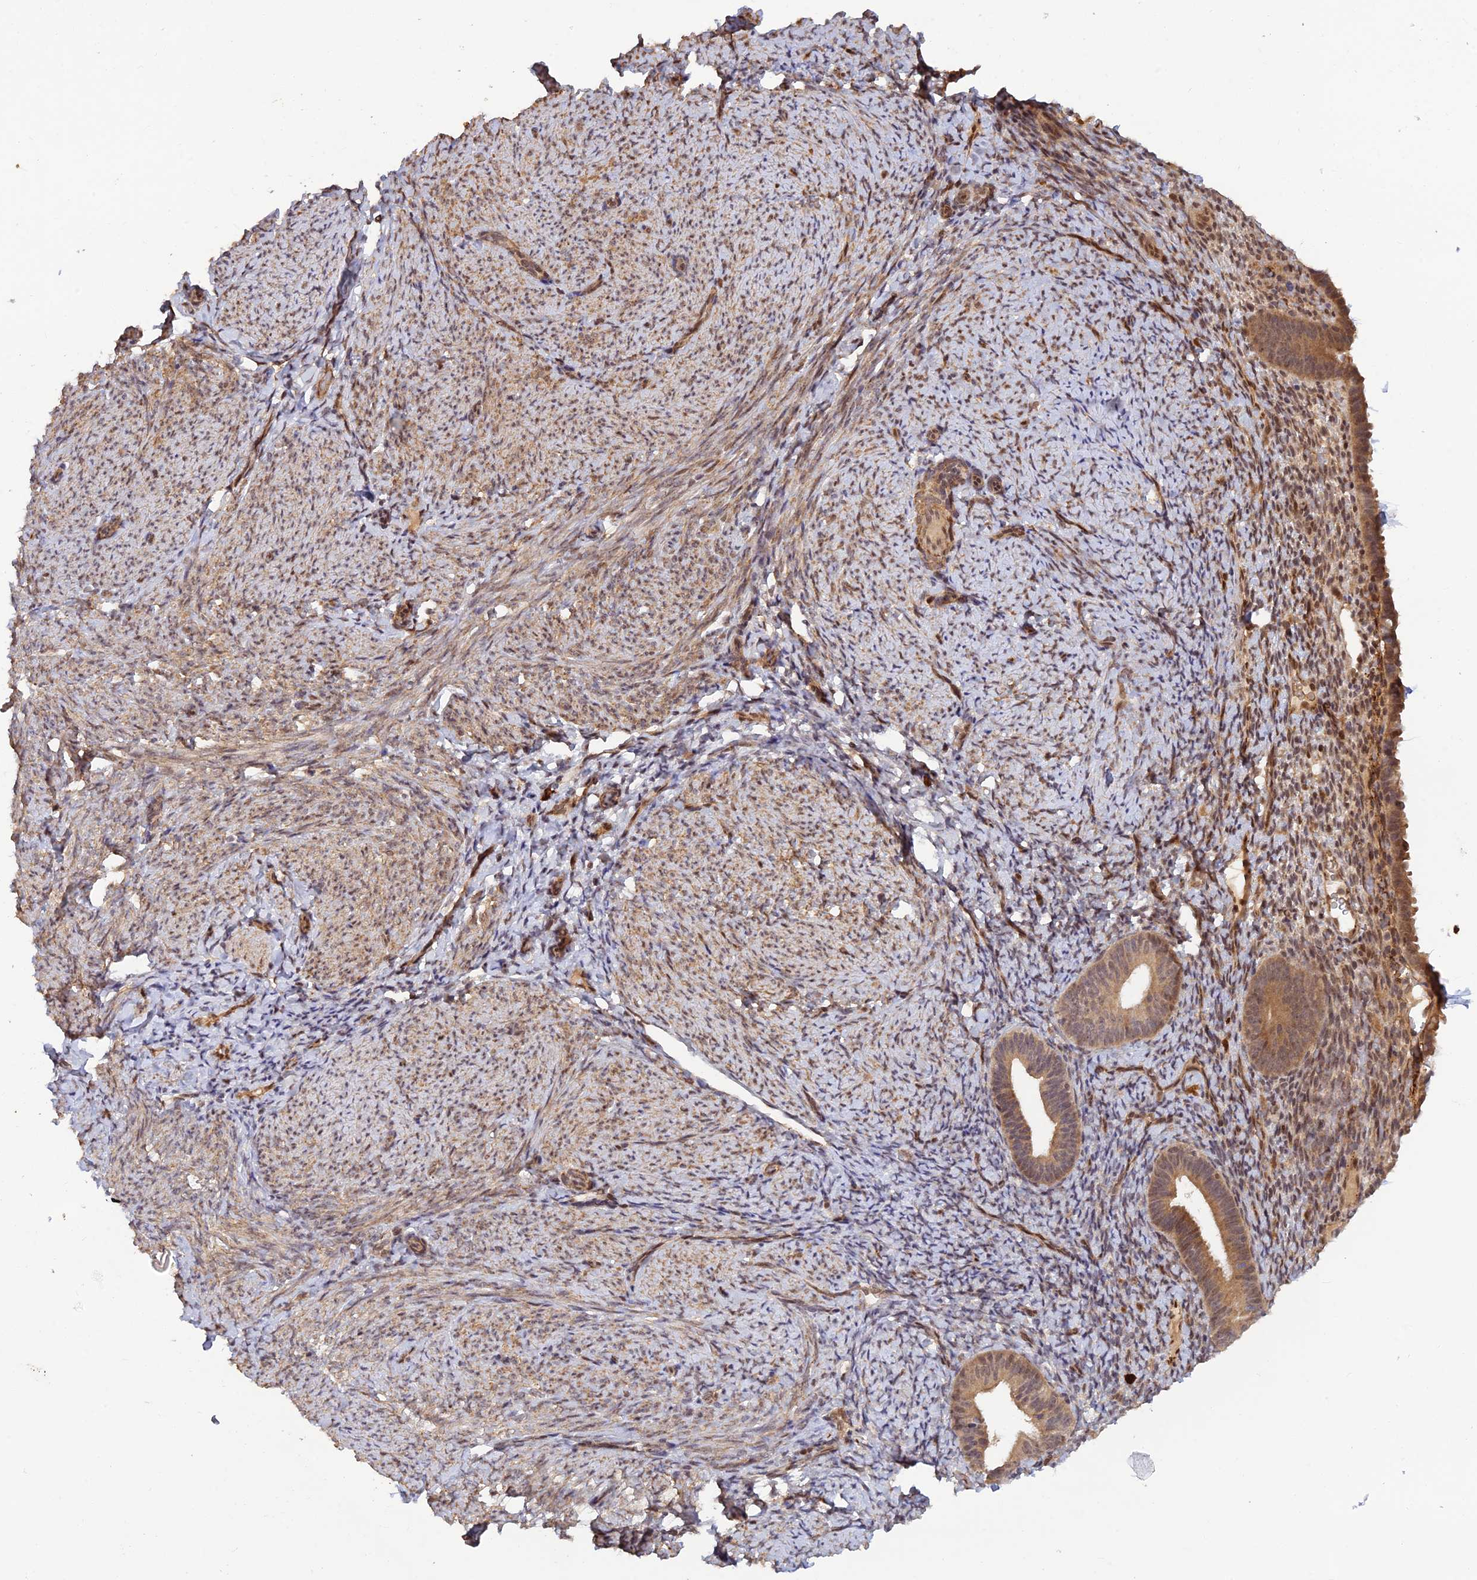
{"staining": {"intensity": "negative", "quantity": "none", "location": "none"}, "tissue": "endometrium", "cell_type": "Cells in endometrial stroma", "image_type": "normal", "snomed": [{"axis": "morphology", "description": "Normal tissue, NOS"}, {"axis": "topography", "description": "Endometrium"}], "caption": "Cells in endometrial stroma show no significant staining in normal endometrium. The staining is performed using DAB brown chromogen with nuclei counter-stained in using hematoxylin.", "gene": "ZNF565", "patient": {"sex": "female", "age": 65}}